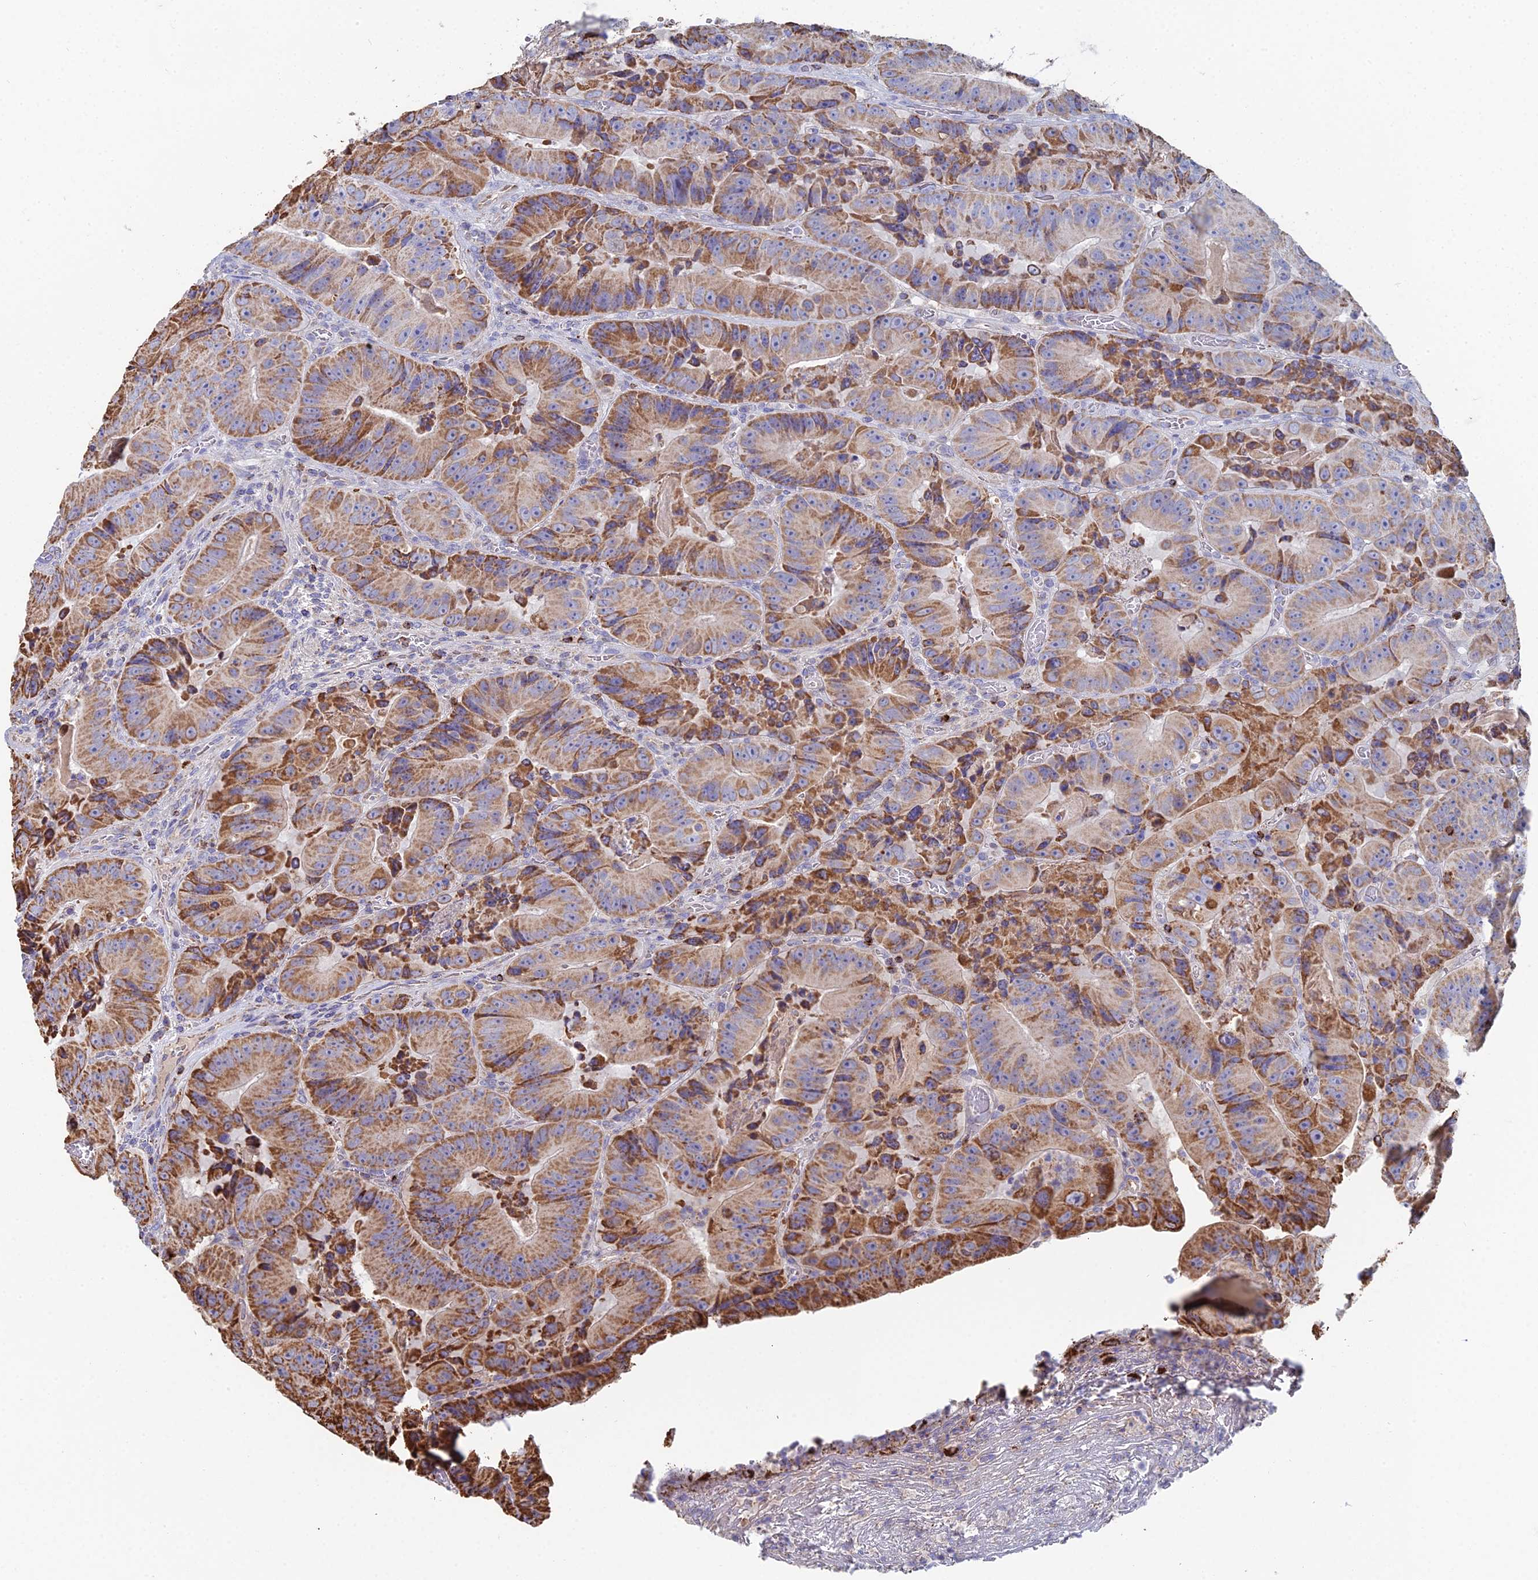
{"staining": {"intensity": "moderate", "quantity": ">75%", "location": "cytoplasmic/membranous"}, "tissue": "colorectal cancer", "cell_type": "Tumor cells", "image_type": "cancer", "snomed": [{"axis": "morphology", "description": "Adenocarcinoma, NOS"}, {"axis": "topography", "description": "Colon"}], "caption": "Immunohistochemistry (IHC) histopathology image of human adenocarcinoma (colorectal) stained for a protein (brown), which reveals medium levels of moderate cytoplasmic/membranous staining in approximately >75% of tumor cells.", "gene": "SPOCK2", "patient": {"sex": "female", "age": 86}}